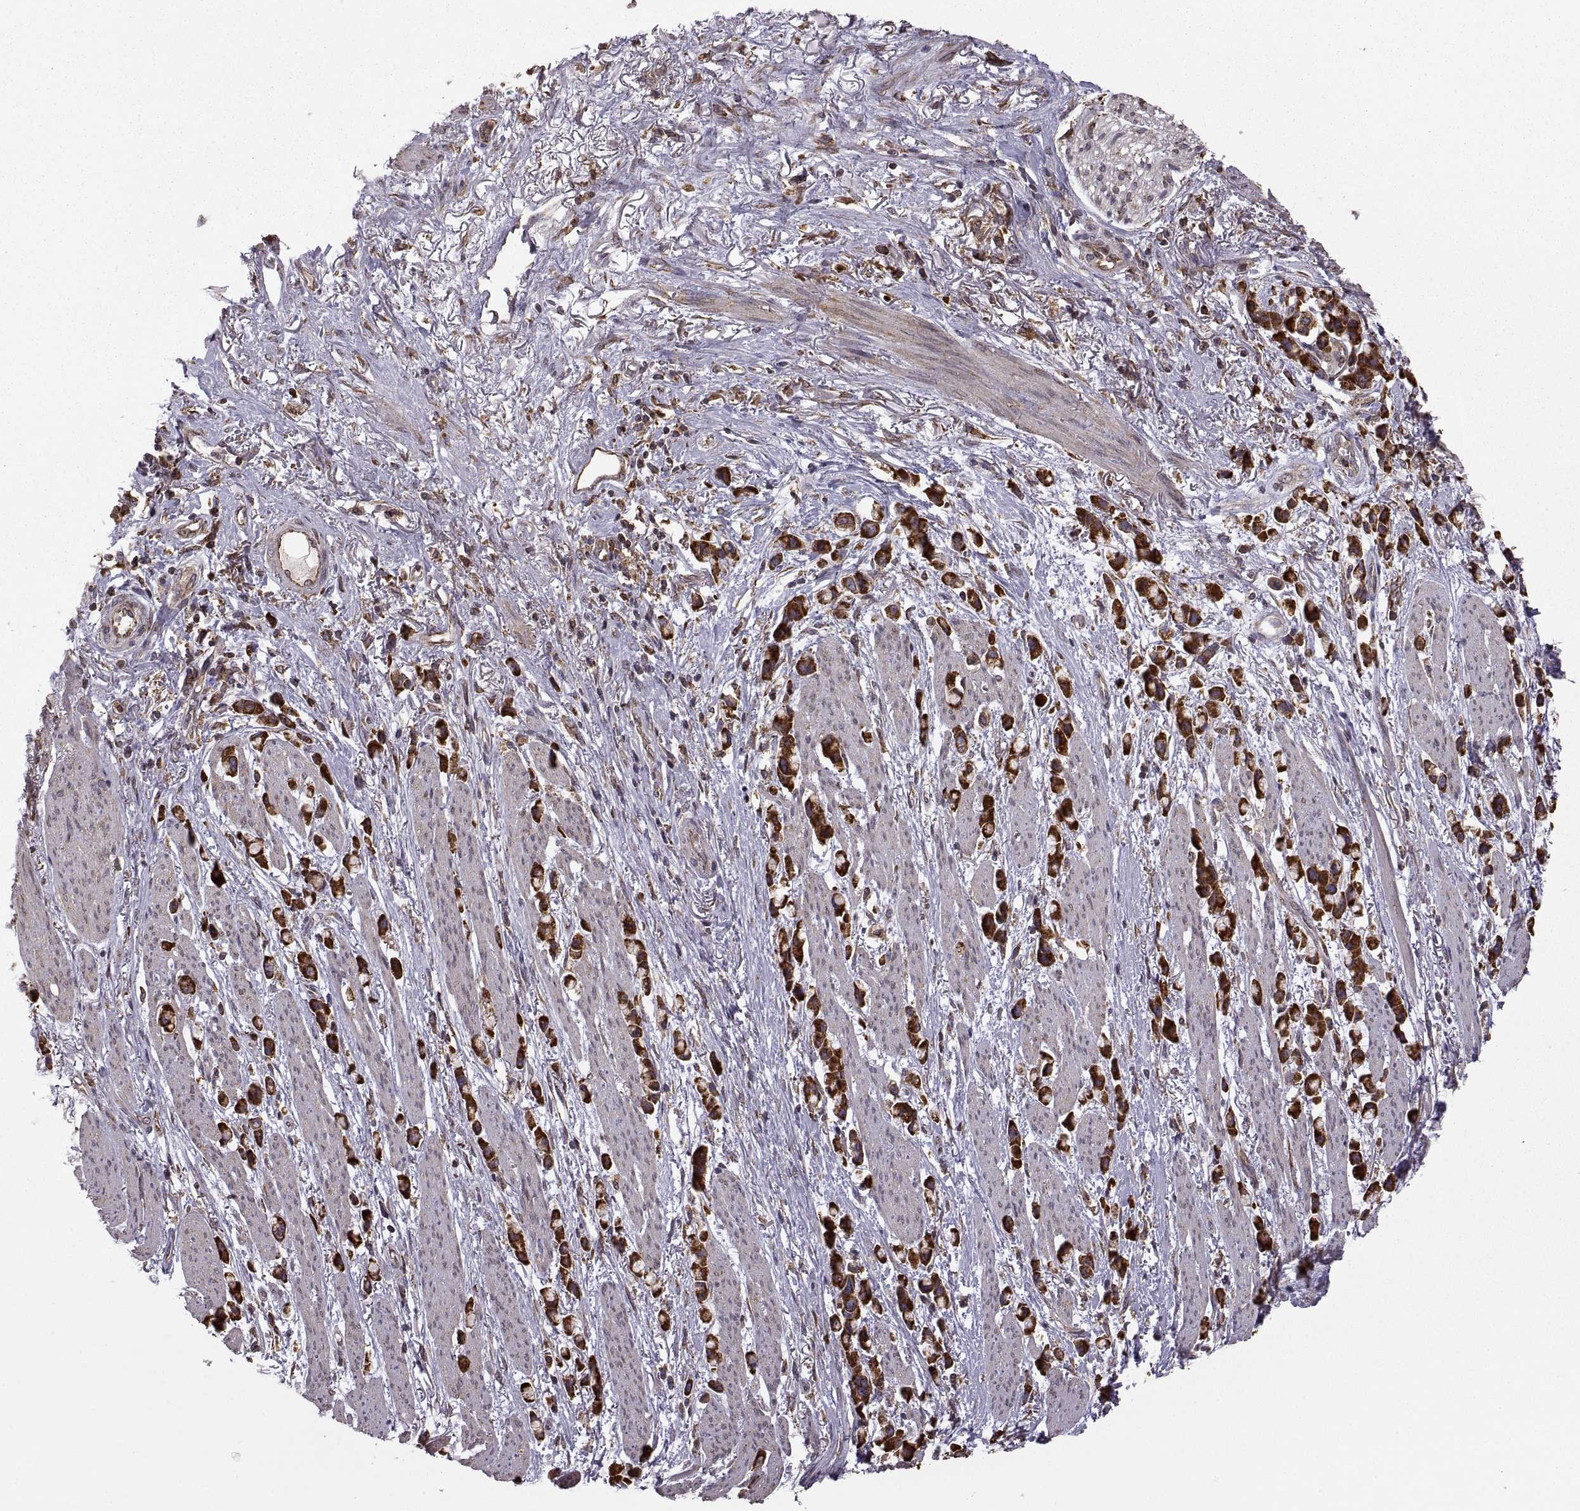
{"staining": {"intensity": "strong", "quantity": ">75%", "location": "cytoplasmic/membranous"}, "tissue": "stomach cancer", "cell_type": "Tumor cells", "image_type": "cancer", "snomed": [{"axis": "morphology", "description": "Adenocarcinoma, NOS"}, {"axis": "topography", "description": "Stomach"}], "caption": "Immunohistochemical staining of human stomach adenocarcinoma shows high levels of strong cytoplasmic/membranous protein positivity in approximately >75% of tumor cells.", "gene": "PDIA3", "patient": {"sex": "female", "age": 81}}